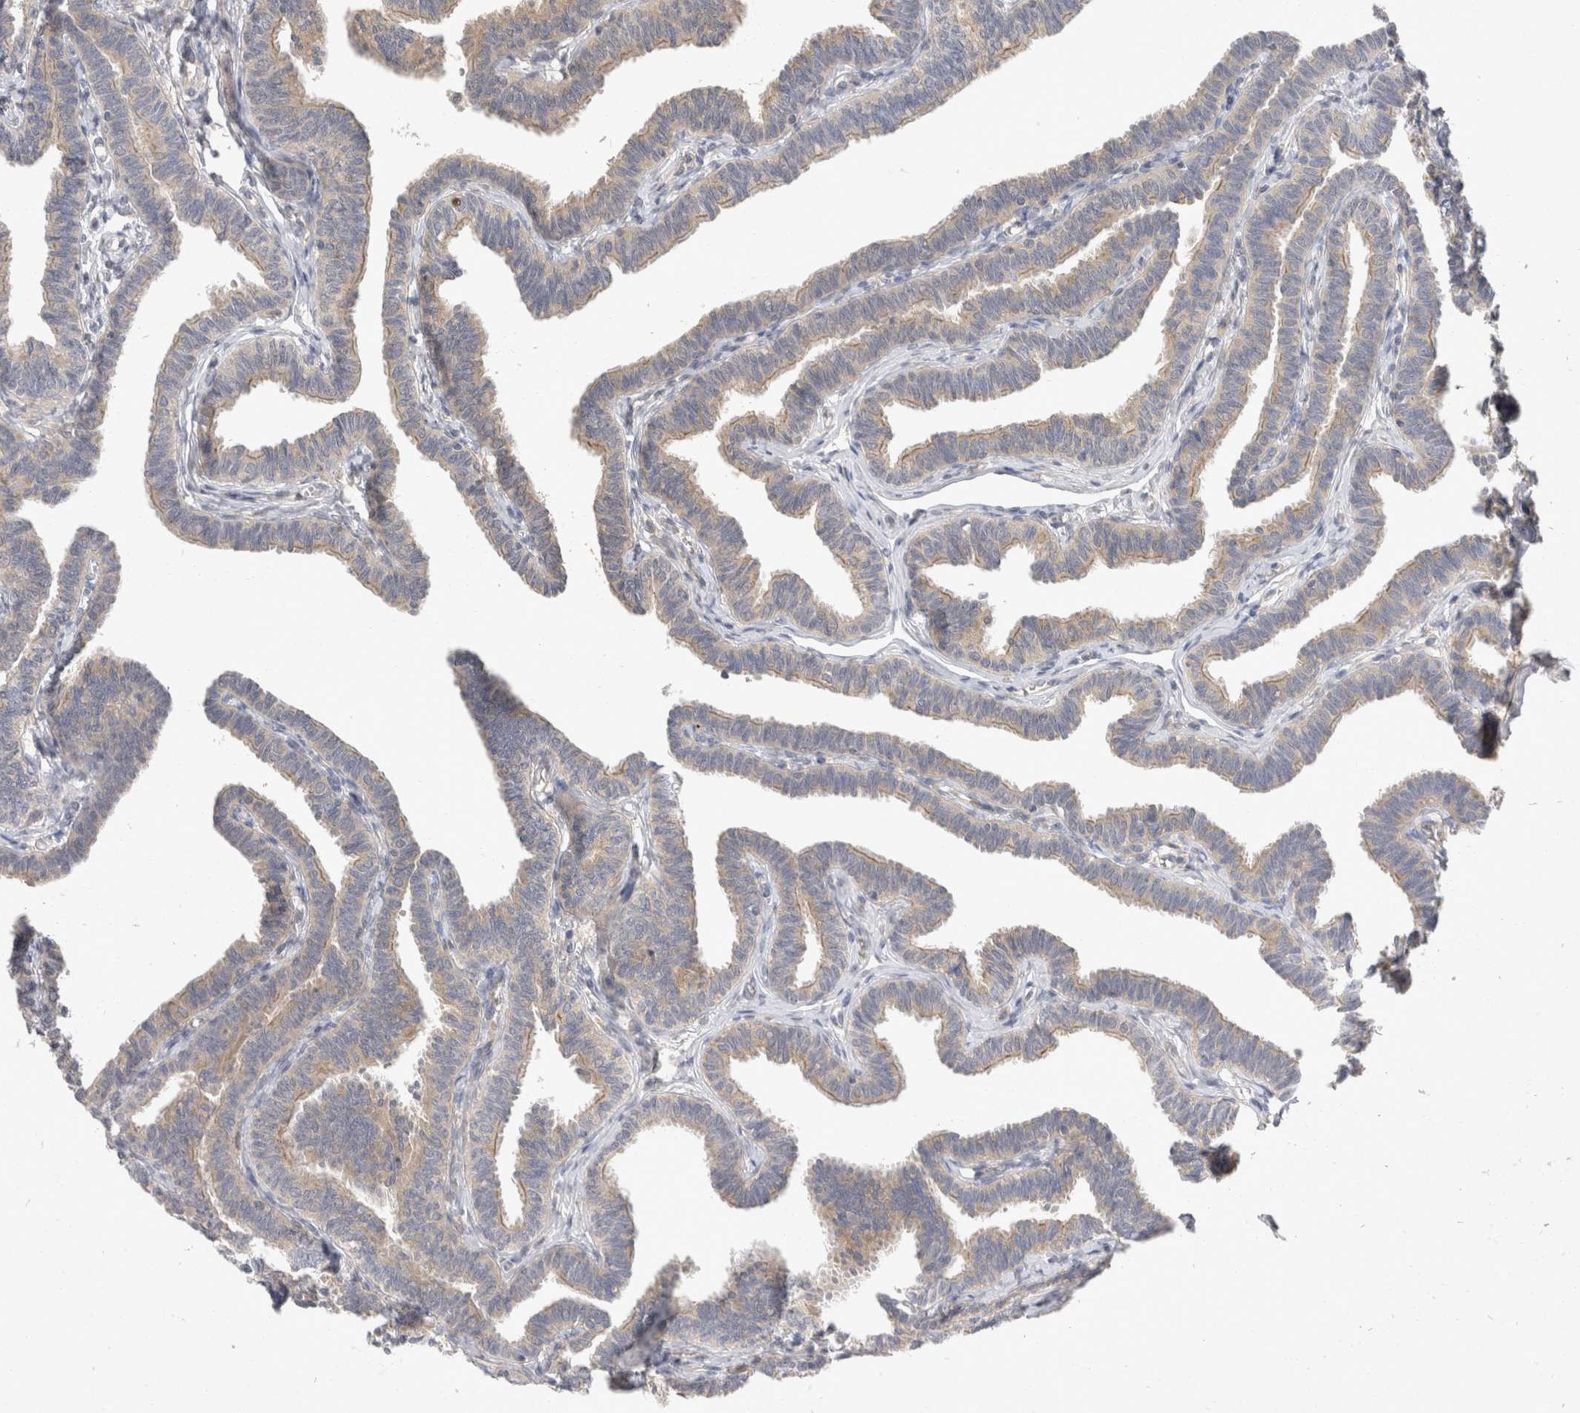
{"staining": {"intensity": "weak", "quantity": ">75%", "location": "cytoplasmic/membranous"}, "tissue": "fallopian tube", "cell_type": "Glandular cells", "image_type": "normal", "snomed": [{"axis": "morphology", "description": "Normal tissue, NOS"}, {"axis": "topography", "description": "Fallopian tube"}, {"axis": "topography", "description": "Ovary"}], "caption": "The image displays immunohistochemical staining of unremarkable fallopian tube. There is weak cytoplasmic/membranous staining is seen in approximately >75% of glandular cells. The protein is shown in brown color, while the nuclei are stained blue.", "gene": "TOM1L2", "patient": {"sex": "female", "age": 23}}